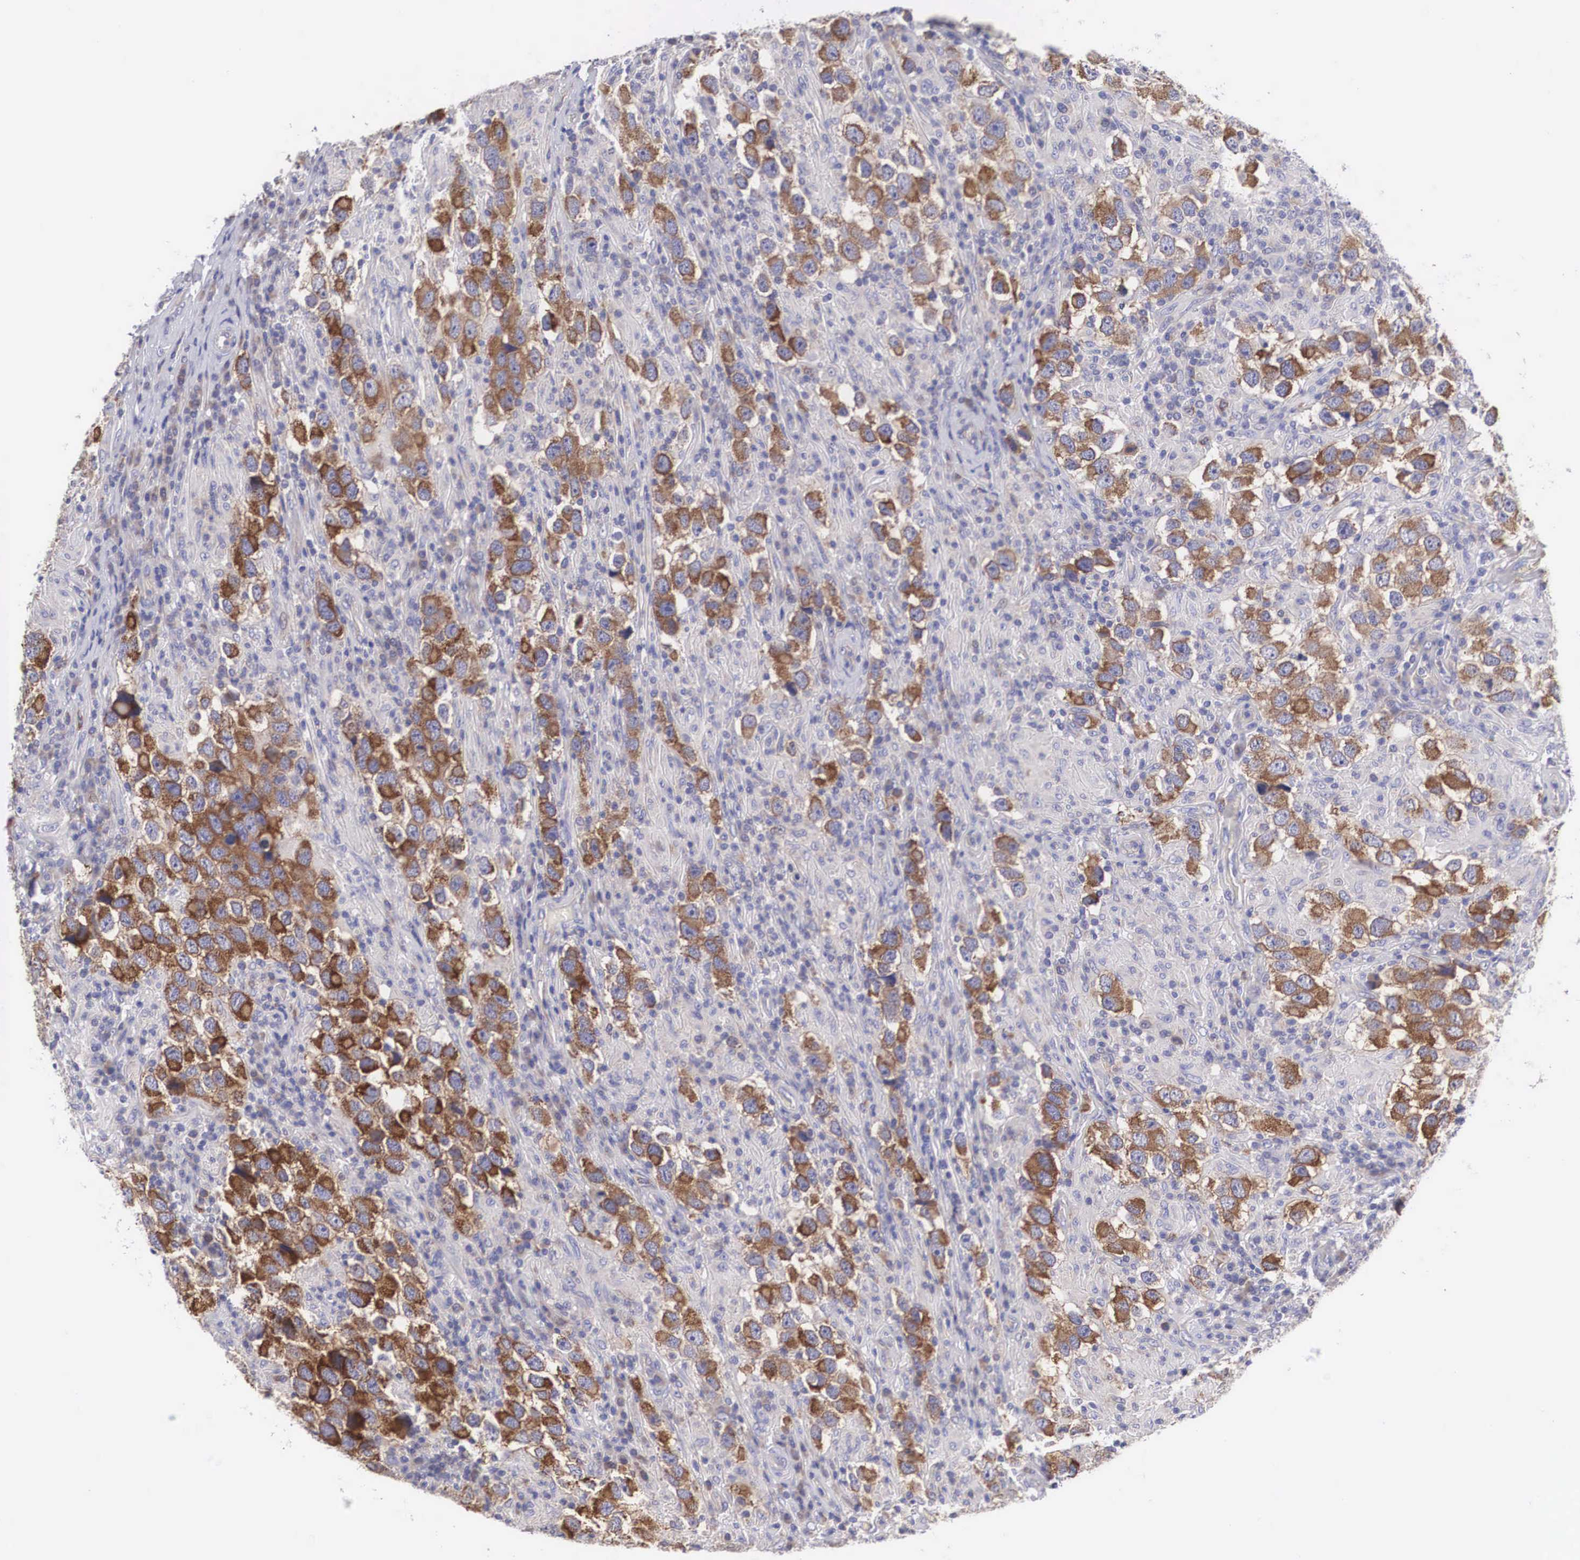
{"staining": {"intensity": "moderate", "quantity": "25%-75%", "location": "cytoplasmic/membranous"}, "tissue": "testis cancer", "cell_type": "Tumor cells", "image_type": "cancer", "snomed": [{"axis": "morphology", "description": "Carcinoma, Embryonal, NOS"}, {"axis": "topography", "description": "Testis"}], "caption": "Protein staining of testis cancer tissue reveals moderate cytoplasmic/membranous expression in approximately 25%-75% of tumor cells. The protein of interest is shown in brown color, while the nuclei are stained blue.", "gene": "TXLNG", "patient": {"sex": "male", "age": 21}}